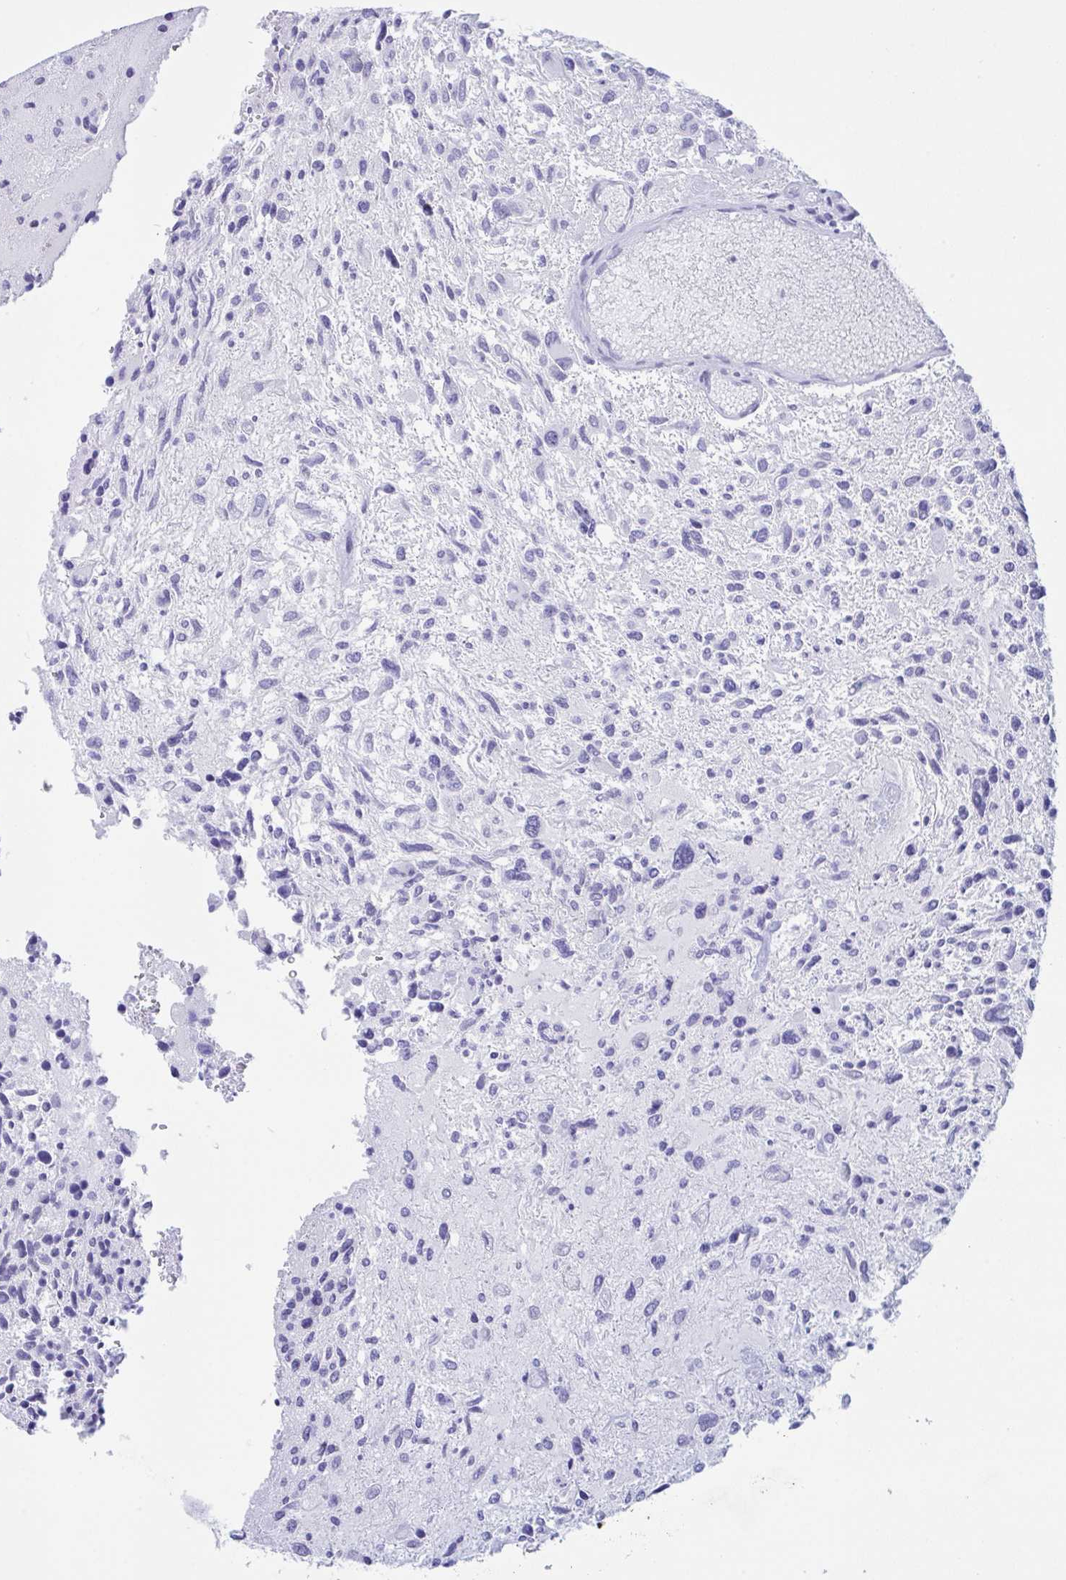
{"staining": {"intensity": "strong", "quantity": "25%-75%", "location": "nuclear"}, "tissue": "glioma", "cell_type": "Tumor cells", "image_type": "cancer", "snomed": [{"axis": "morphology", "description": "Glioma, malignant, High grade"}, {"axis": "topography", "description": "Brain"}], "caption": "Strong nuclear staining for a protein is present in approximately 25%-75% of tumor cells of glioma using immunohistochemistry (IHC).", "gene": "IKZF2", "patient": {"sex": "female", "age": 11}}